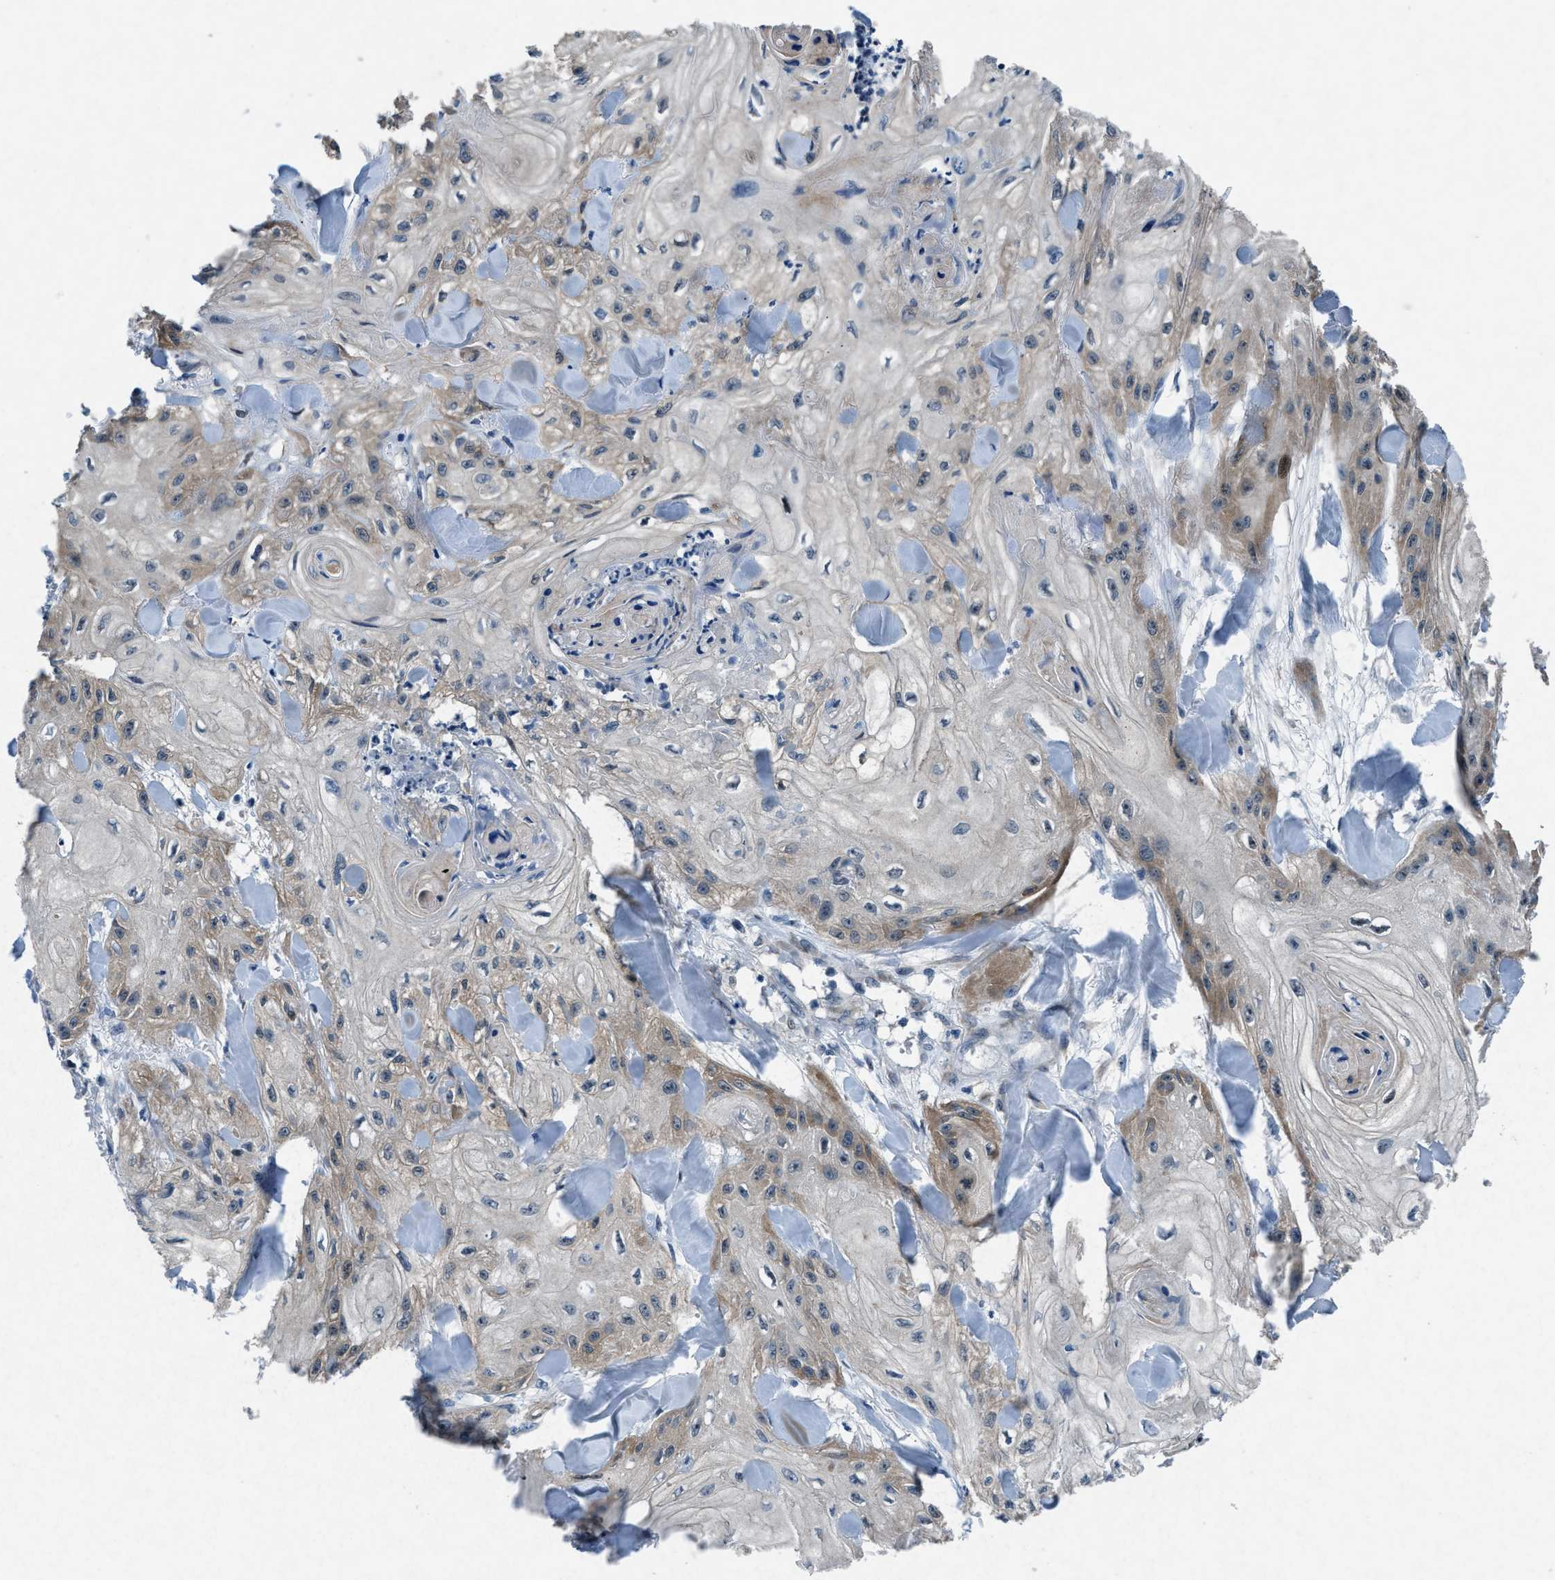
{"staining": {"intensity": "moderate", "quantity": "<25%", "location": "cytoplasmic/membranous"}, "tissue": "skin cancer", "cell_type": "Tumor cells", "image_type": "cancer", "snomed": [{"axis": "morphology", "description": "Squamous cell carcinoma, NOS"}, {"axis": "topography", "description": "Skin"}], "caption": "This image reveals immunohistochemistry (IHC) staining of human skin squamous cell carcinoma, with low moderate cytoplasmic/membranous positivity in about <25% of tumor cells.", "gene": "PHLDA1", "patient": {"sex": "male", "age": 74}}